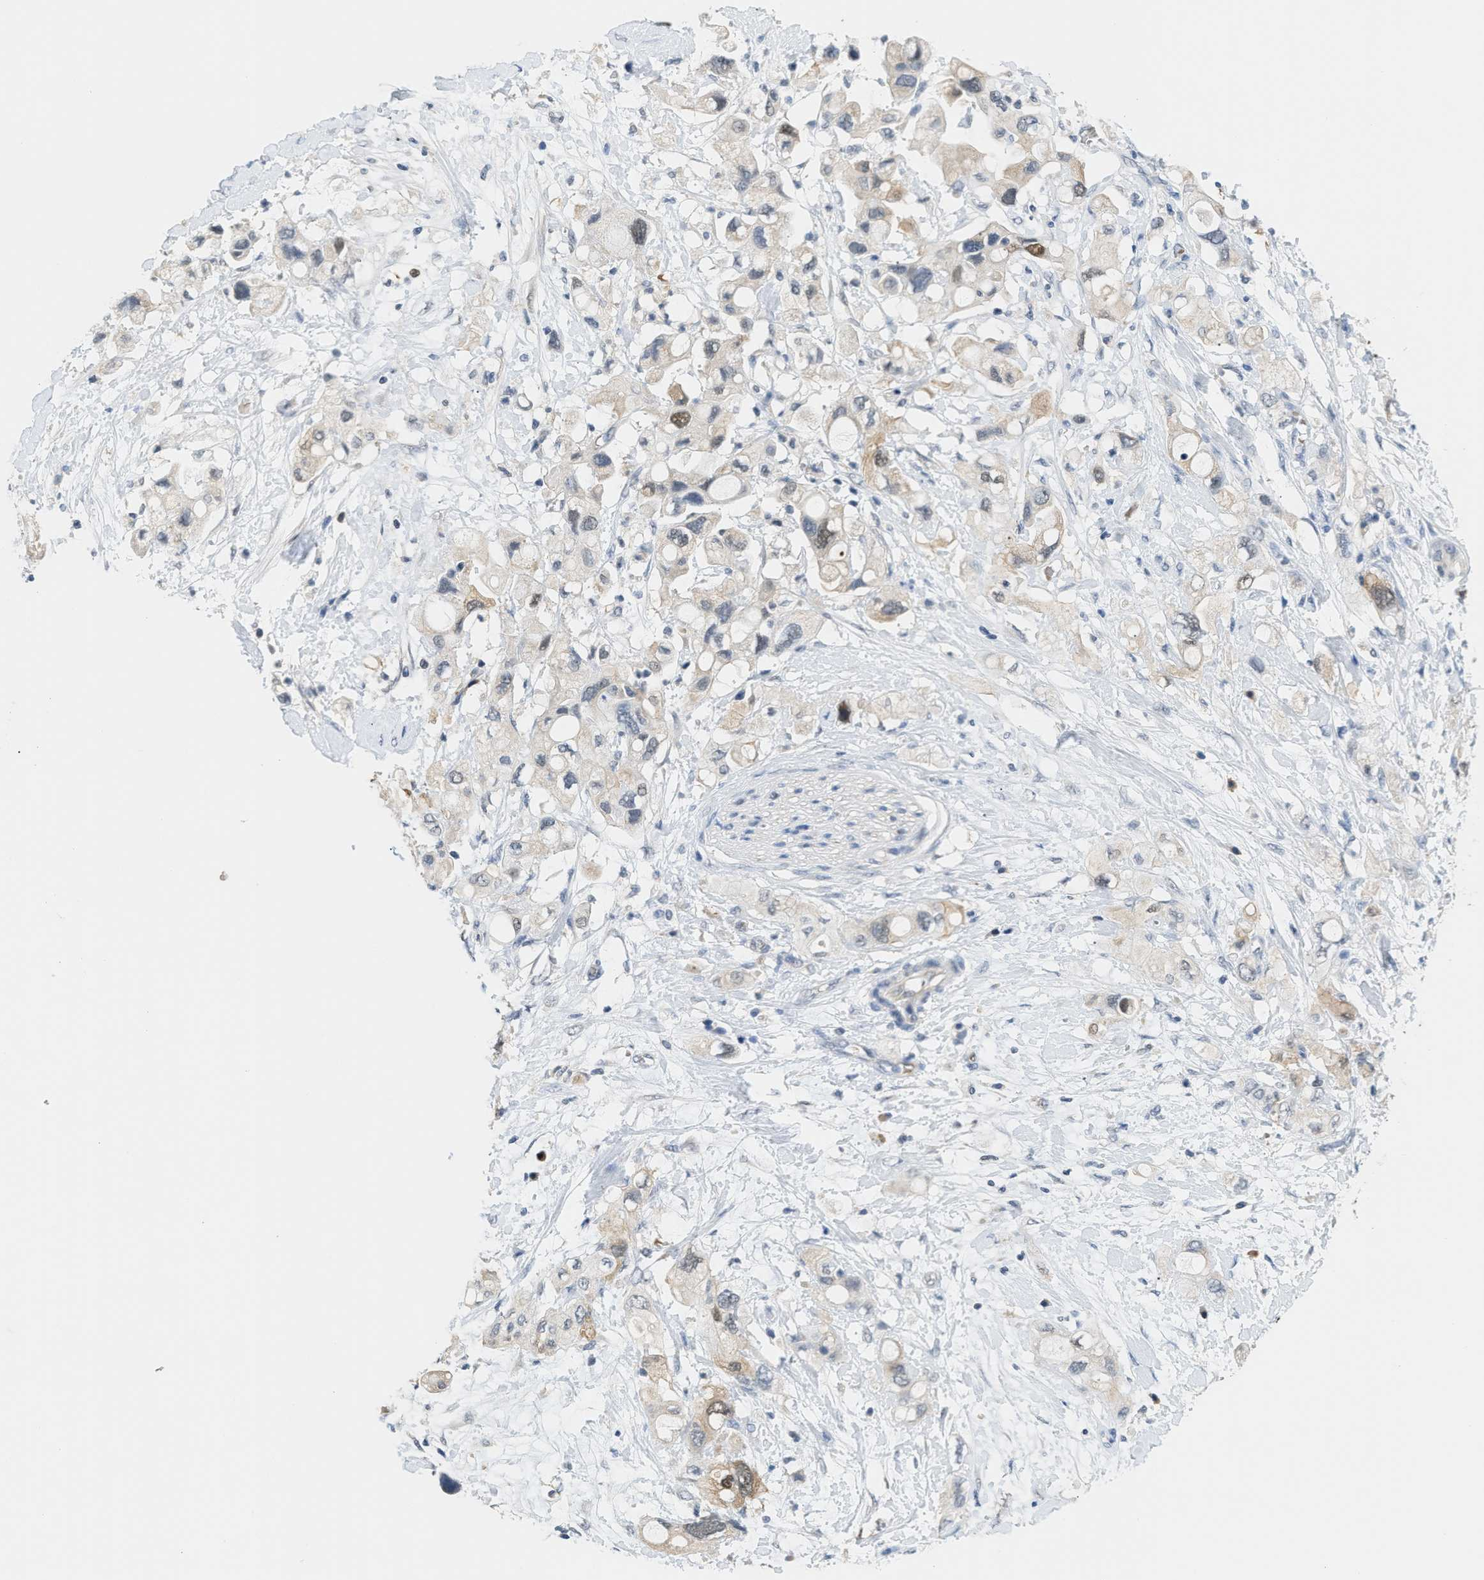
{"staining": {"intensity": "weak", "quantity": "25%-75%", "location": "cytoplasmic/membranous,nuclear"}, "tissue": "pancreatic cancer", "cell_type": "Tumor cells", "image_type": "cancer", "snomed": [{"axis": "morphology", "description": "Adenocarcinoma, NOS"}, {"axis": "topography", "description": "Pancreas"}], "caption": "Immunohistochemical staining of adenocarcinoma (pancreatic) reveals weak cytoplasmic/membranous and nuclear protein expression in about 25%-75% of tumor cells.", "gene": "PSAT1", "patient": {"sex": "female", "age": 56}}